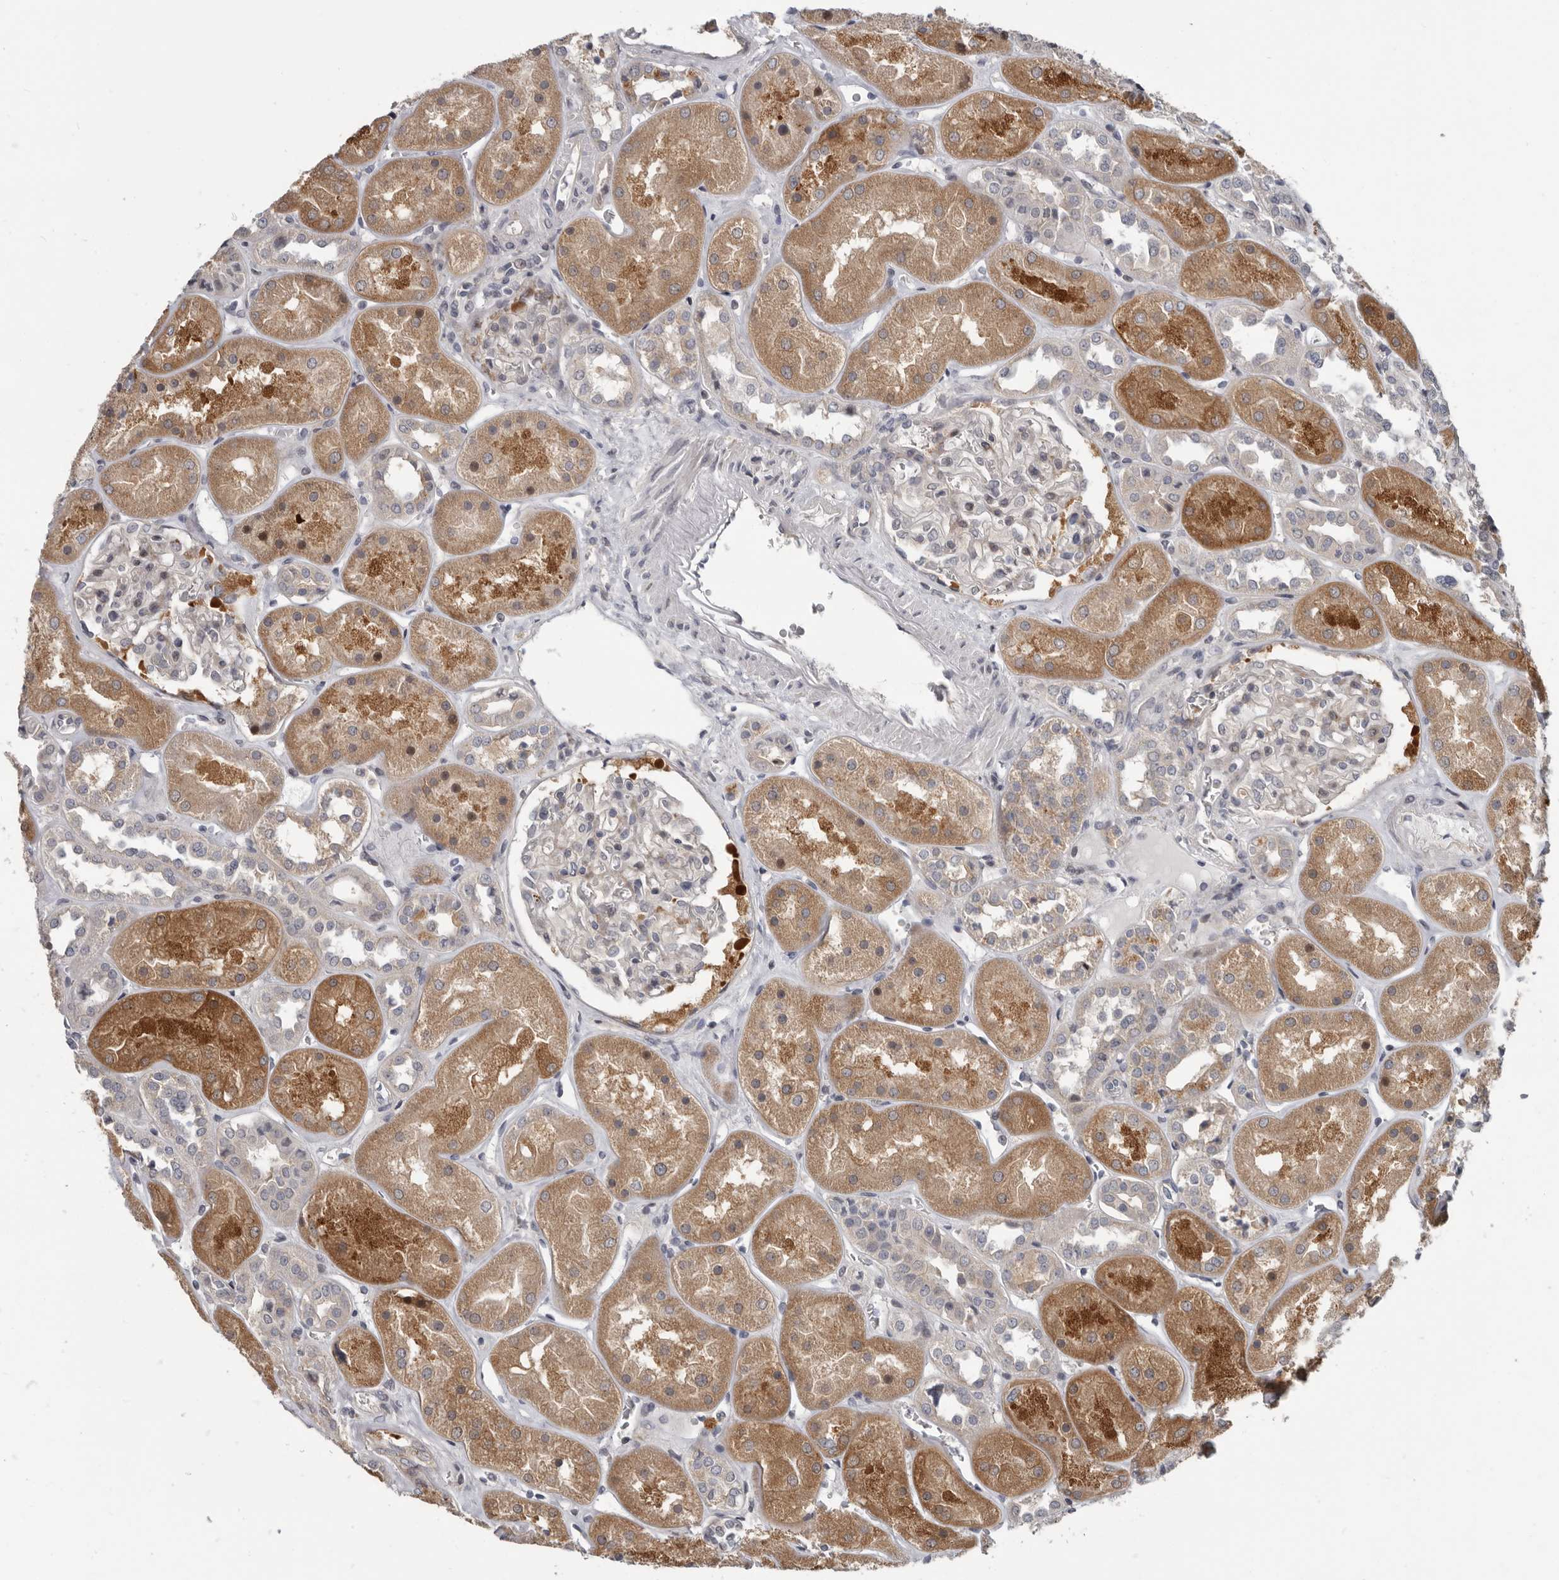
{"staining": {"intensity": "negative", "quantity": "none", "location": "none"}, "tissue": "kidney", "cell_type": "Cells in glomeruli", "image_type": "normal", "snomed": [{"axis": "morphology", "description": "Normal tissue, NOS"}, {"axis": "topography", "description": "Kidney"}], "caption": "Immunohistochemistry (IHC) of benign human kidney reveals no staining in cells in glomeruli. (DAB (3,3'-diaminobenzidine) IHC visualized using brightfield microscopy, high magnification).", "gene": "FGFR4", "patient": {"sex": "male", "age": 70}}